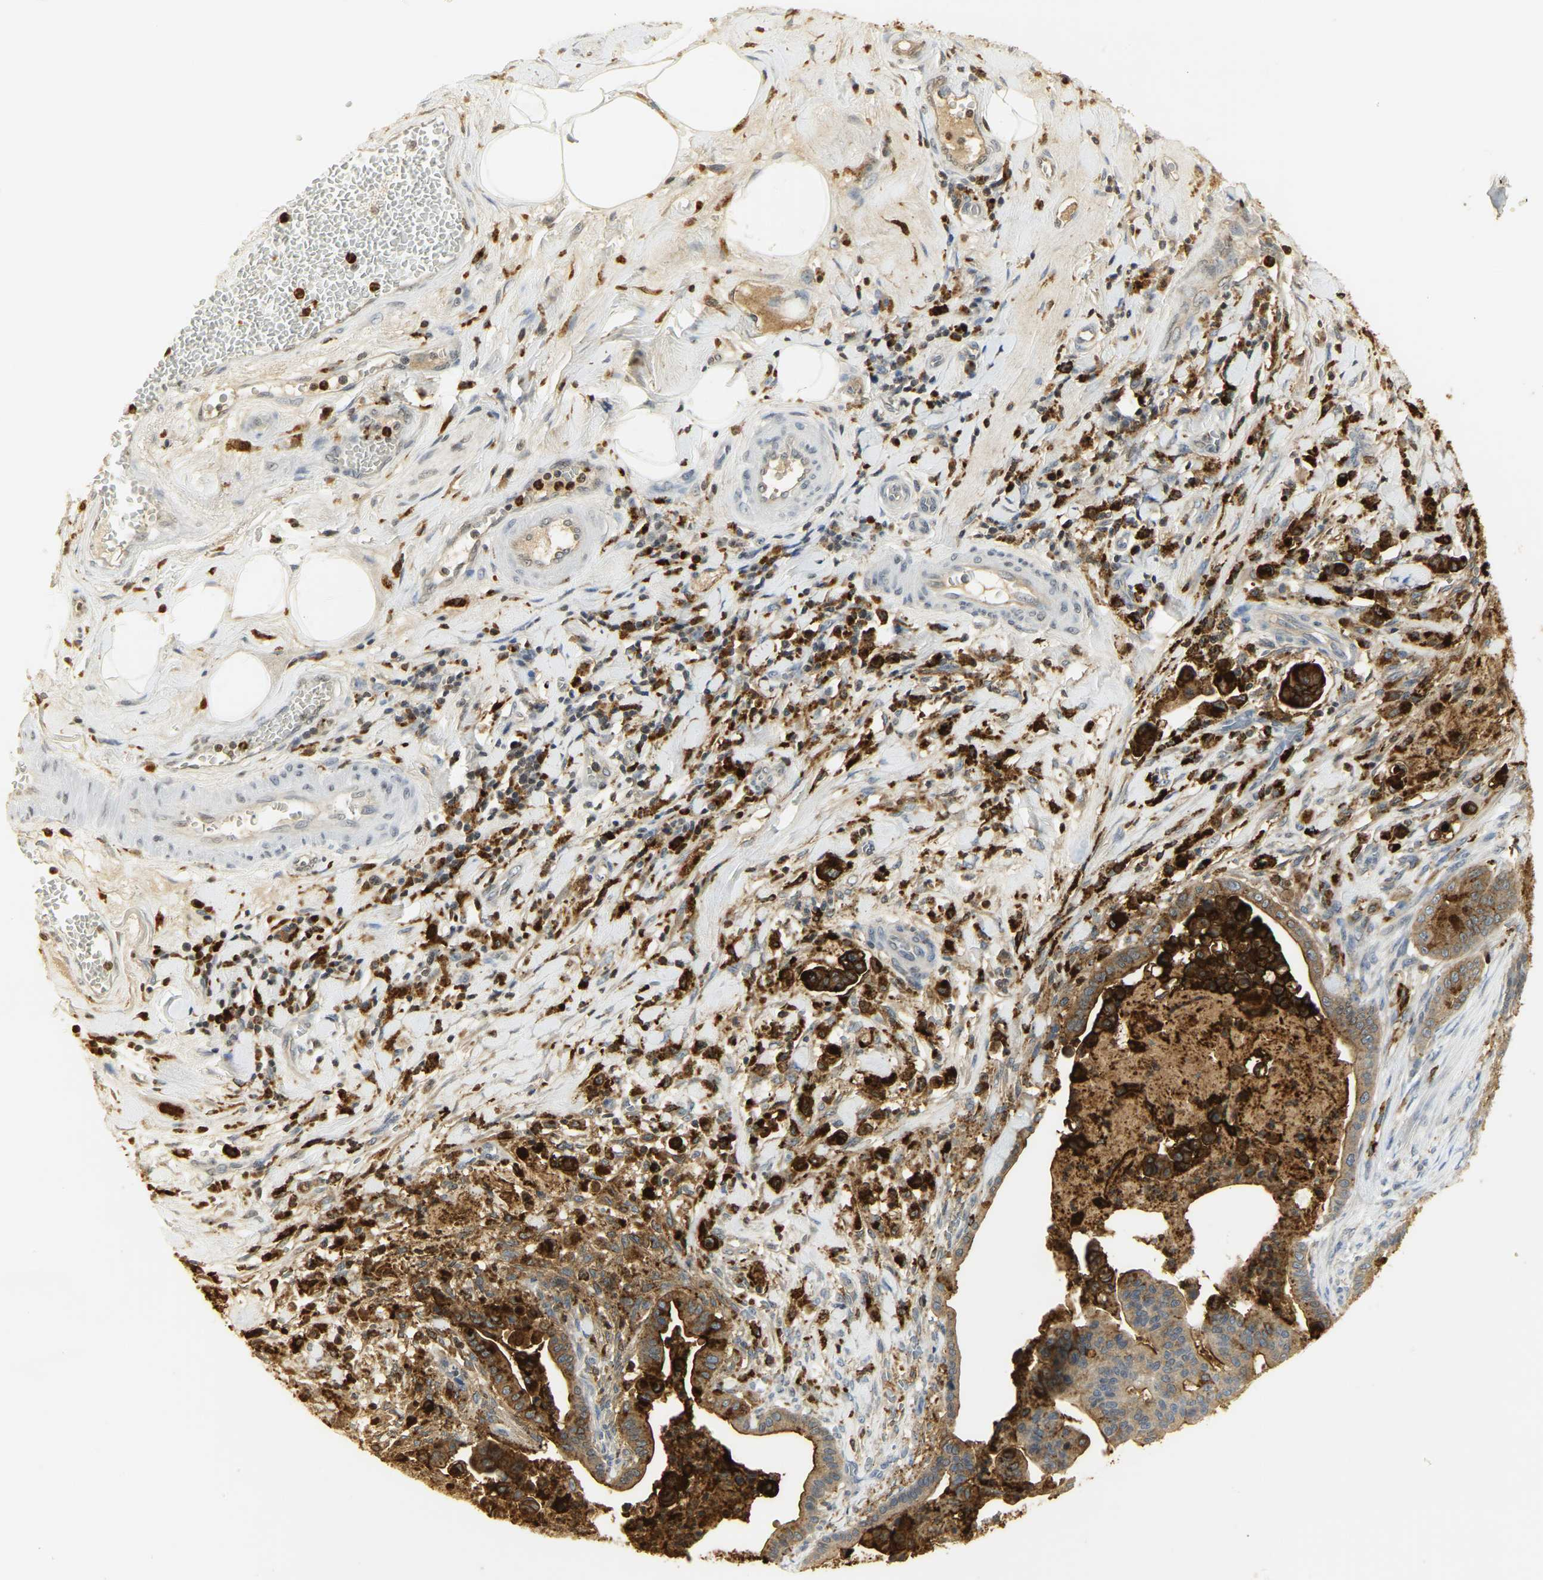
{"staining": {"intensity": "strong", "quantity": ">75%", "location": "cytoplasmic/membranous"}, "tissue": "pancreatic cancer", "cell_type": "Tumor cells", "image_type": "cancer", "snomed": [{"axis": "morphology", "description": "Adenocarcinoma, NOS"}, {"axis": "topography", "description": "Pancreas"}], "caption": "Pancreatic cancer stained with a protein marker displays strong staining in tumor cells.", "gene": "CEACAM5", "patient": {"sex": "male", "age": 63}}